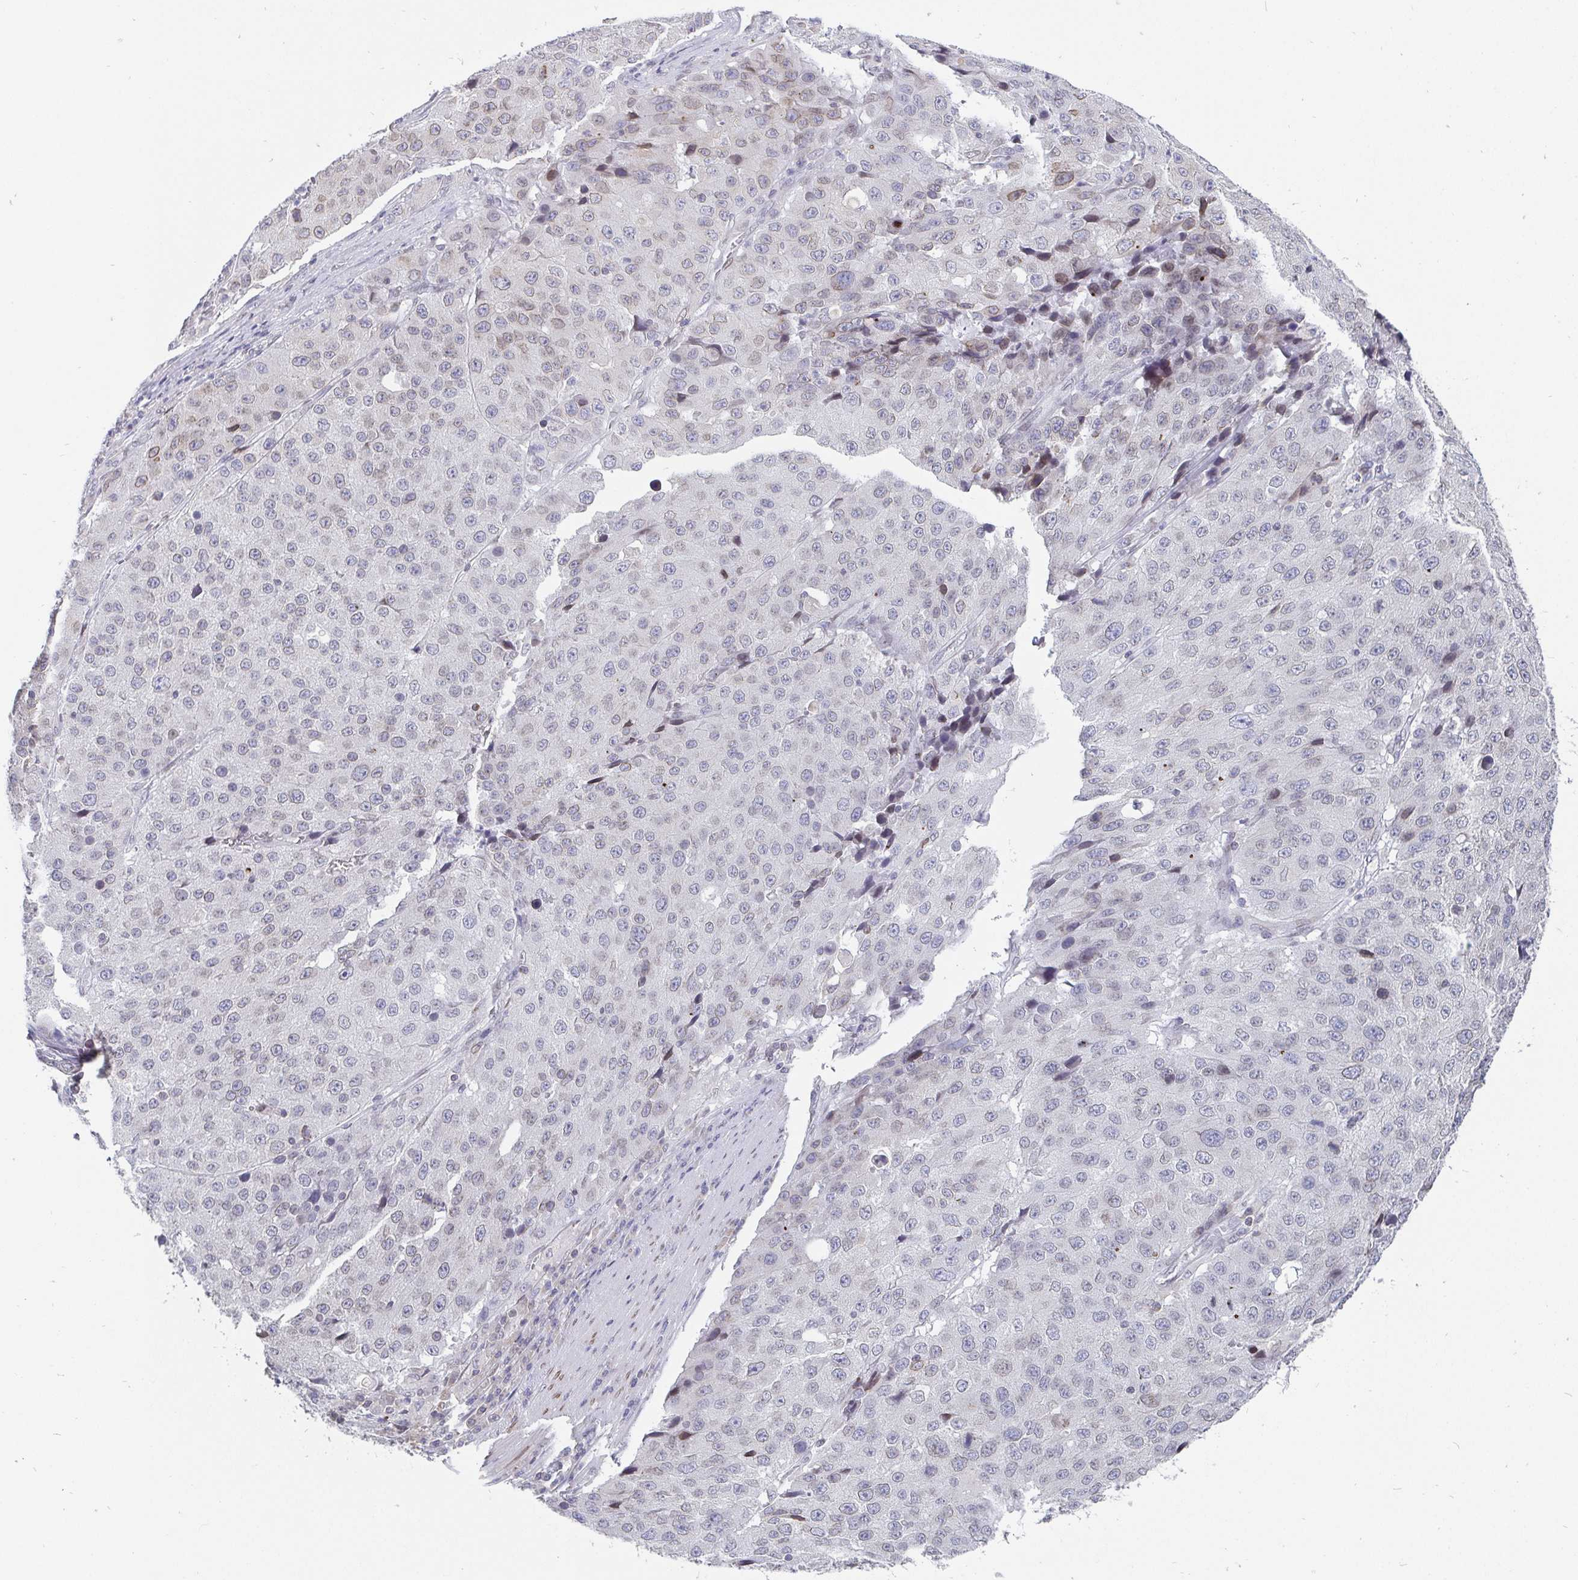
{"staining": {"intensity": "negative", "quantity": "none", "location": "none"}, "tissue": "stomach cancer", "cell_type": "Tumor cells", "image_type": "cancer", "snomed": [{"axis": "morphology", "description": "Adenocarcinoma, NOS"}, {"axis": "topography", "description": "Stomach"}], "caption": "Tumor cells show no significant protein positivity in adenocarcinoma (stomach). (DAB immunohistochemistry visualized using brightfield microscopy, high magnification).", "gene": "EMD", "patient": {"sex": "male", "age": 71}}